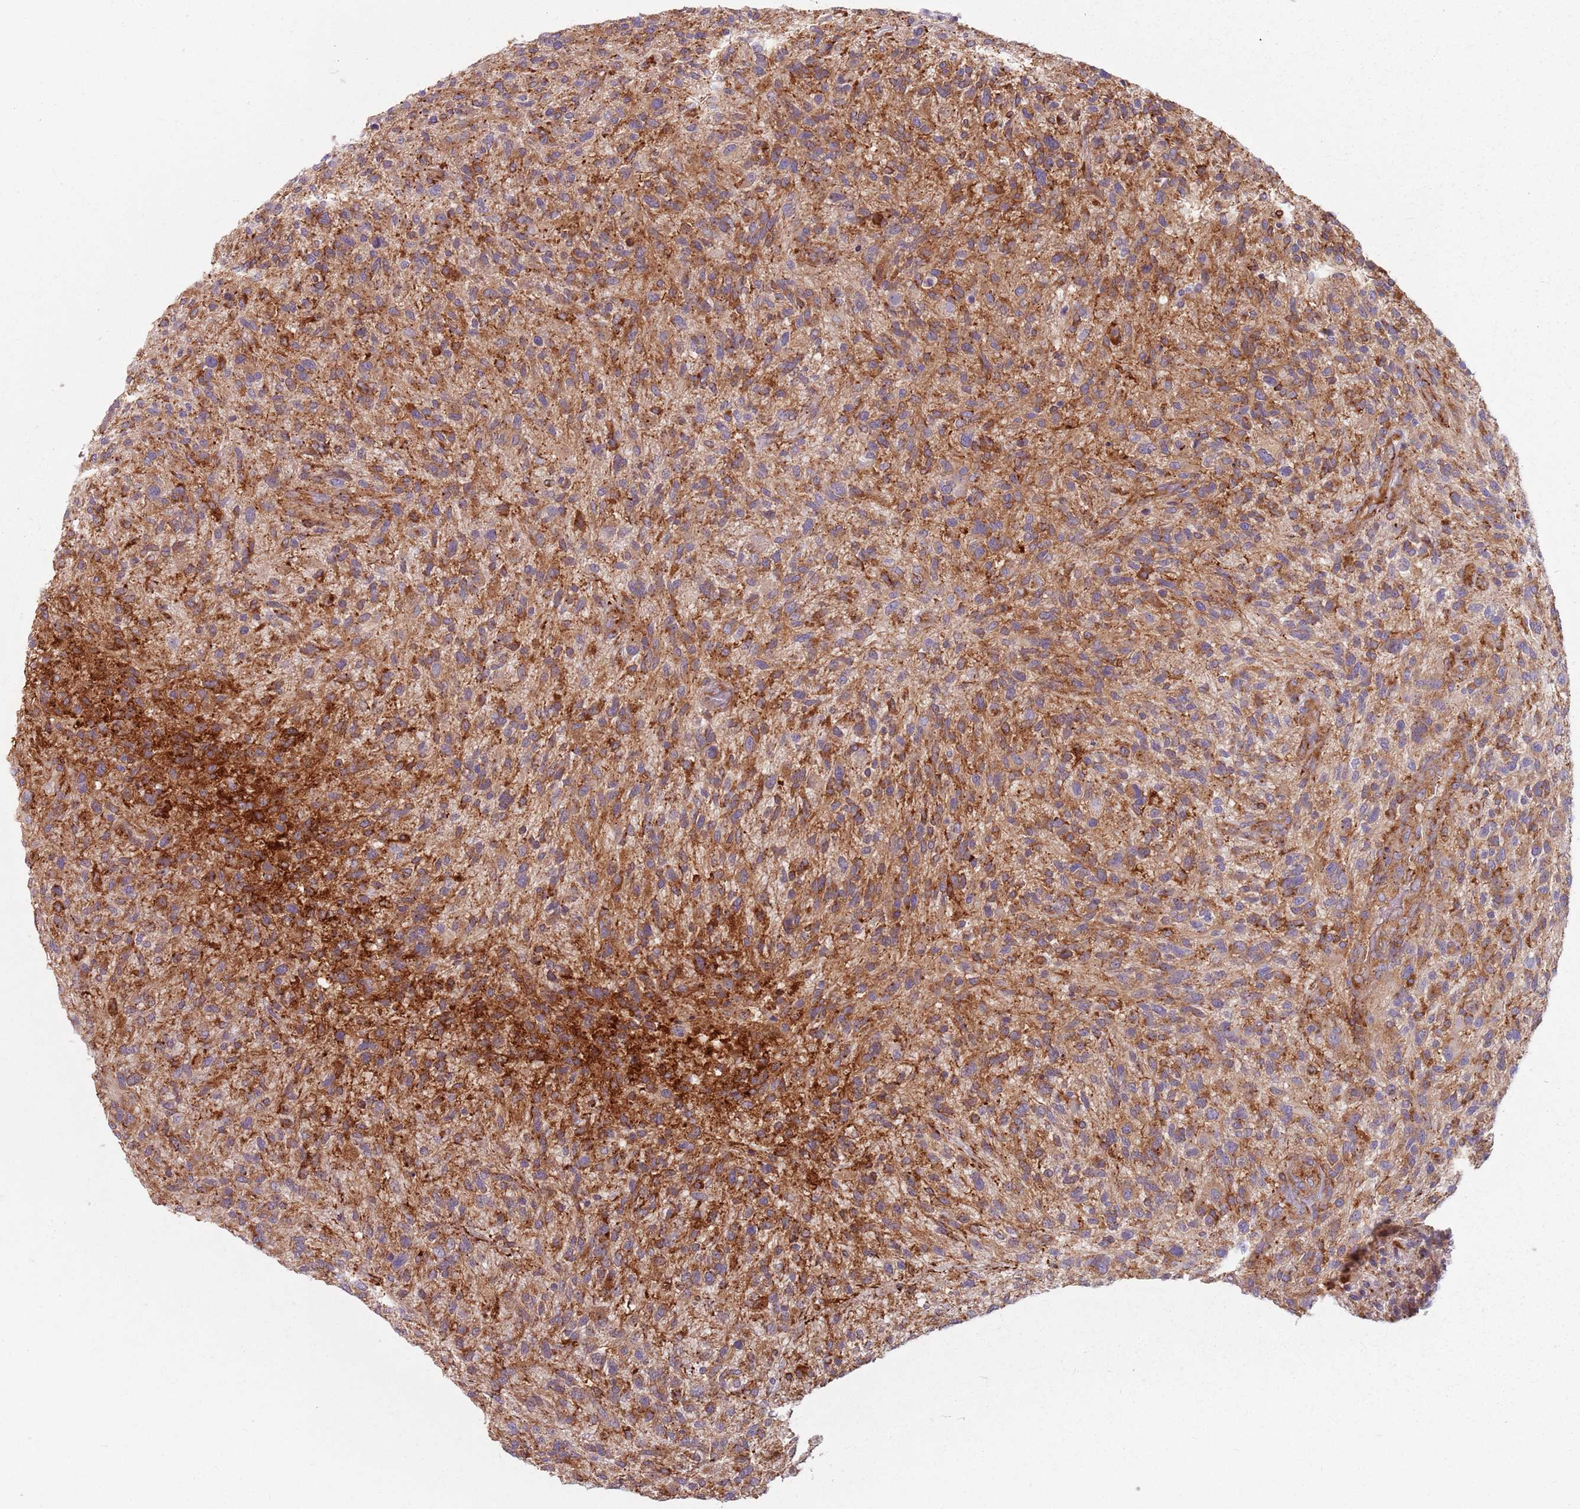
{"staining": {"intensity": "strong", "quantity": "25%-75%", "location": "cytoplasmic/membranous"}, "tissue": "glioma", "cell_type": "Tumor cells", "image_type": "cancer", "snomed": [{"axis": "morphology", "description": "Glioma, malignant, High grade"}, {"axis": "topography", "description": "Brain"}], "caption": "The micrograph displays immunohistochemical staining of glioma. There is strong cytoplasmic/membranous expression is identified in approximately 25%-75% of tumor cells.", "gene": "TPD52L2", "patient": {"sex": "male", "age": 47}}